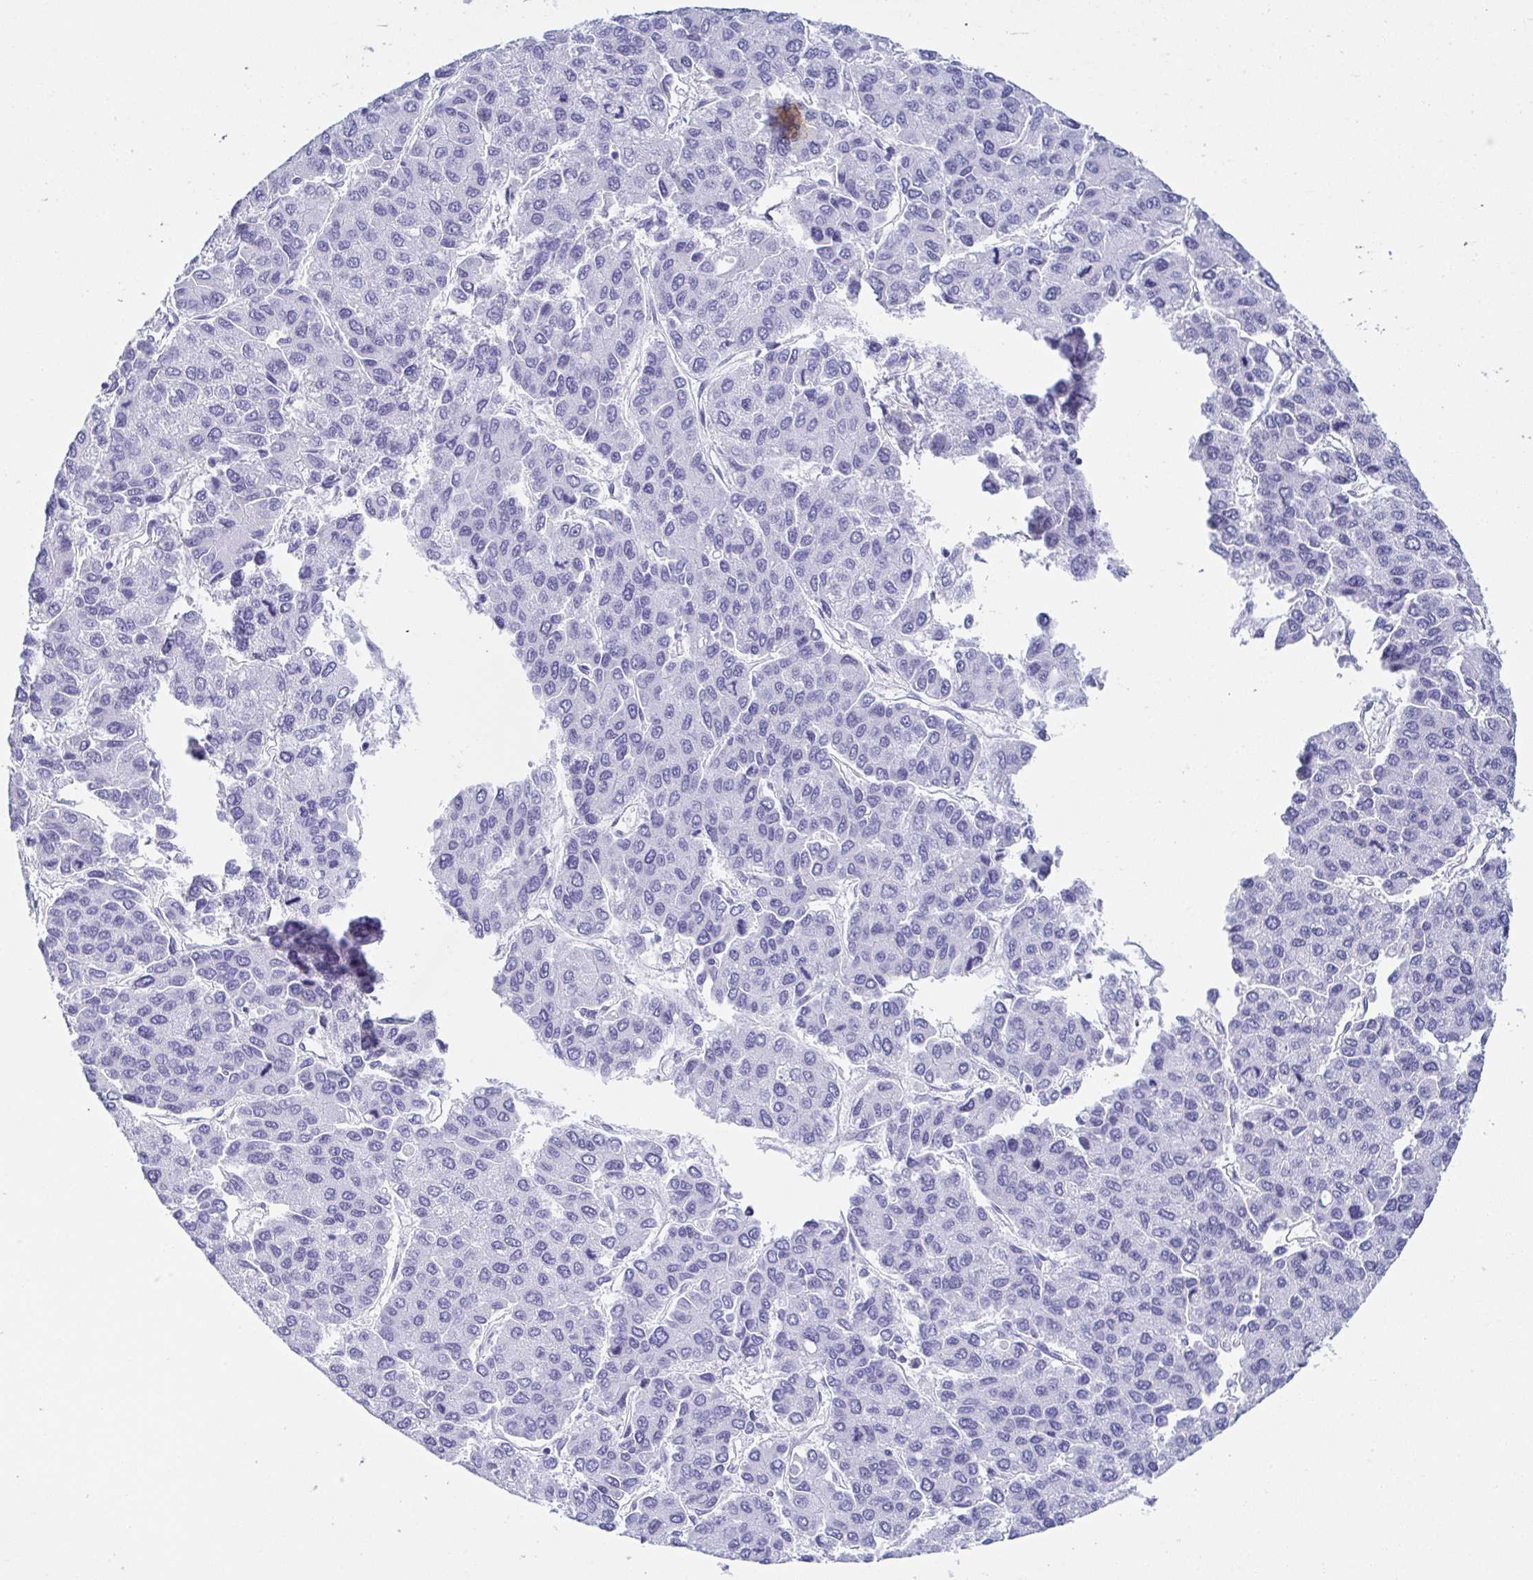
{"staining": {"intensity": "negative", "quantity": "none", "location": "none"}, "tissue": "liver cancer", "cell_type": "Tumor cells", "image_type": "cancer", "snomed": [{"axis": "morphology", "description": "Carcinoma, Hepatocellular, NOS"}, {"axis": "topography", "description": "Liver"}], "caption": "Immunohistochemical staining of liver hepatocellular carcinoma displays no significant staining in tumor cells. The staining is performed using DAB (3,3'-diaminobenzidine) brown chromogen with nuclei counter-stained in using hematoxylin.", "gene": "ZG16B", "patient": {"sex": "female", "age": 66}}